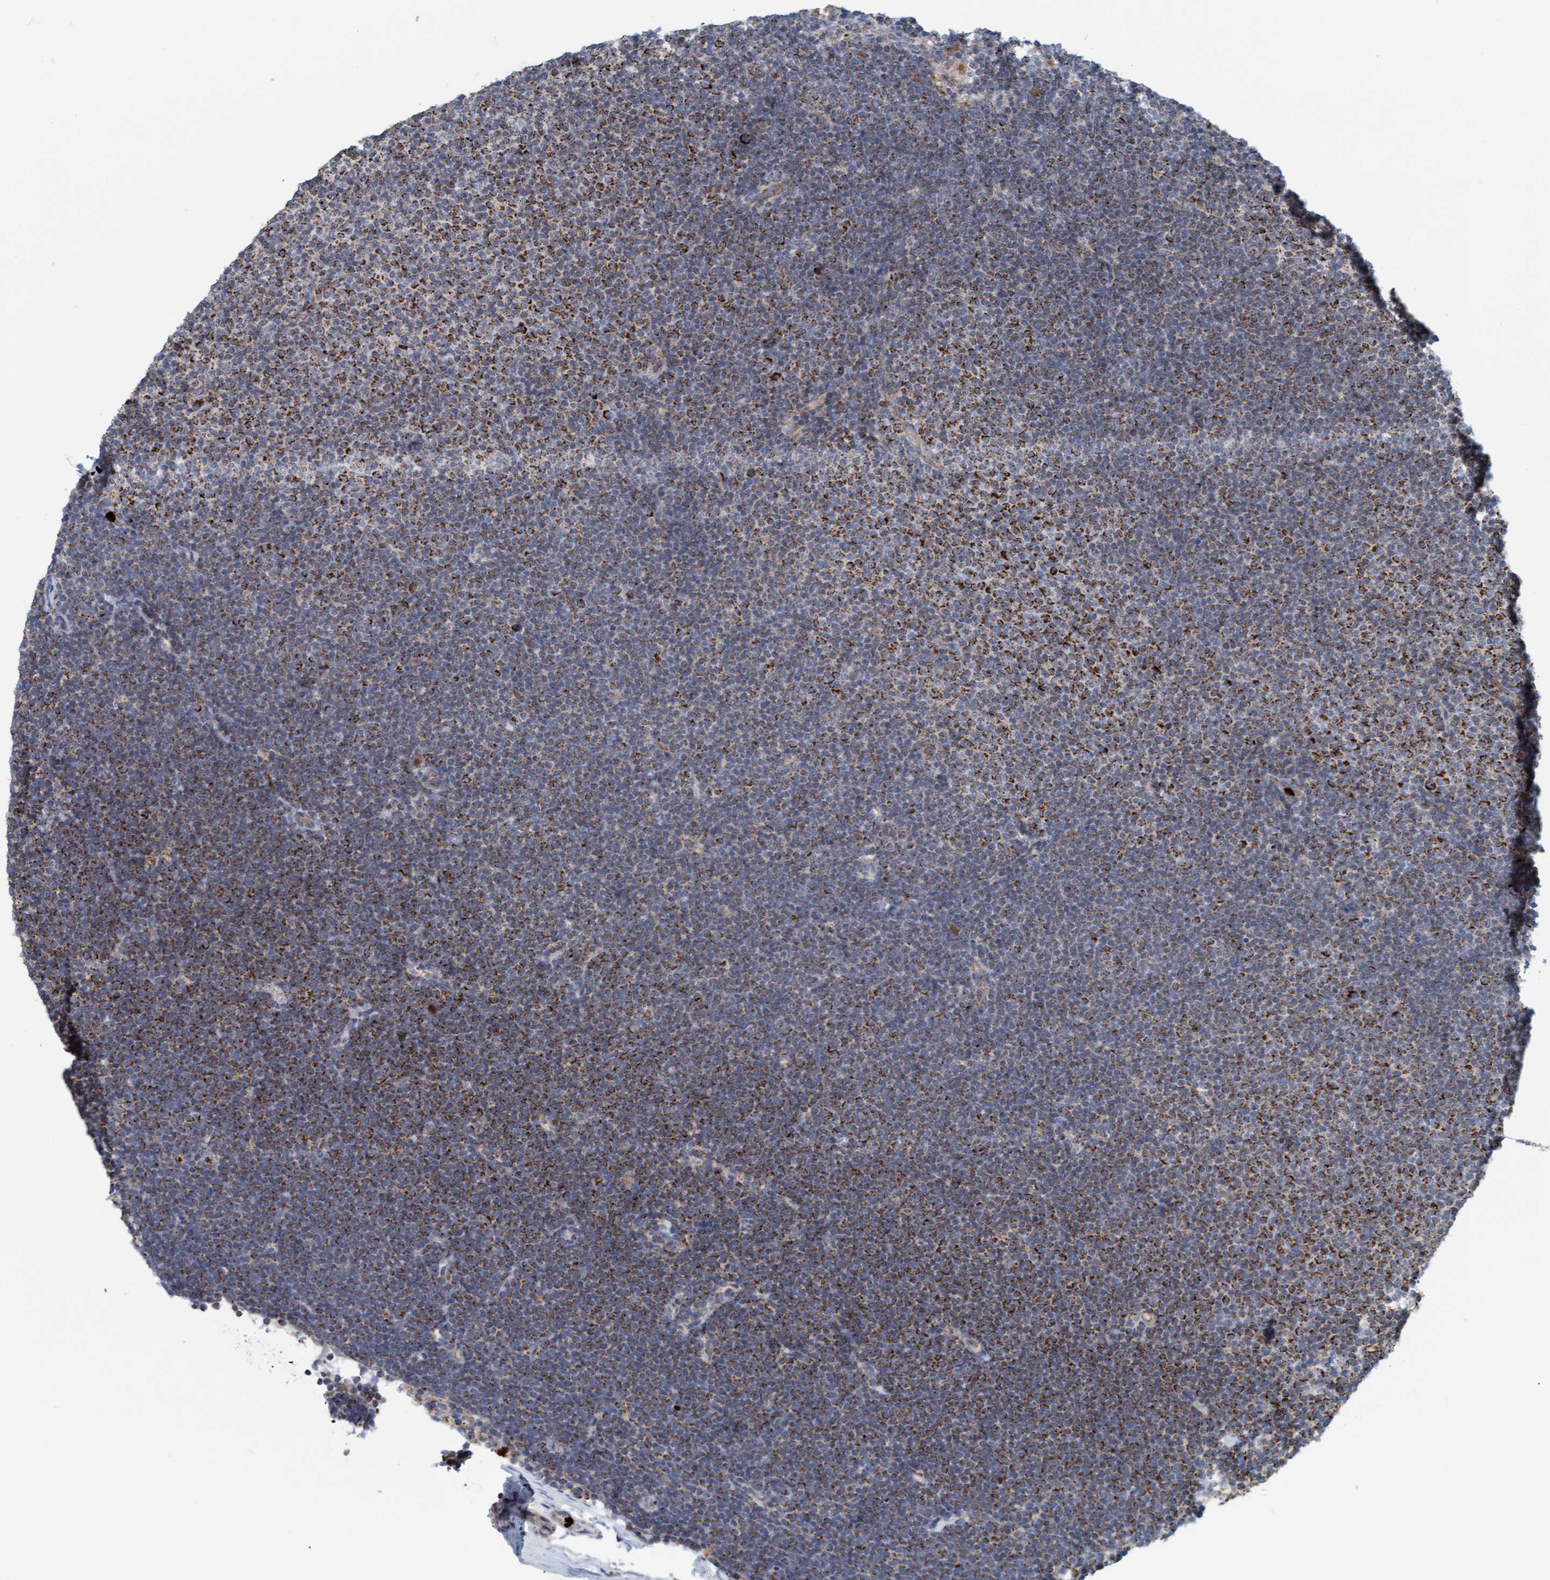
{"staining": {"intensity": "strong", "quantity": "25%-75%", "location": "cytoplasmic/membranous"}, "tissue": "lymphoma", "cell_type": "Tumor cells", "image_type": "cancer", "snomed": [{"axis": "morphology", "description": "Malignant lymphoma, non-Hodgkin's type, Low grade"}, {"axis": "topography", "description": "Lymph node"}], "caption": "Immunohistochemistry photomicrograph of human lymphoma stained for a protein (brown), which shows high levels of strong cytoplasmic/membranous positivity in about 25%-75% of tumor cells.", "gene": "B9D1", "patient": {"sex": "female", "age": 53}}